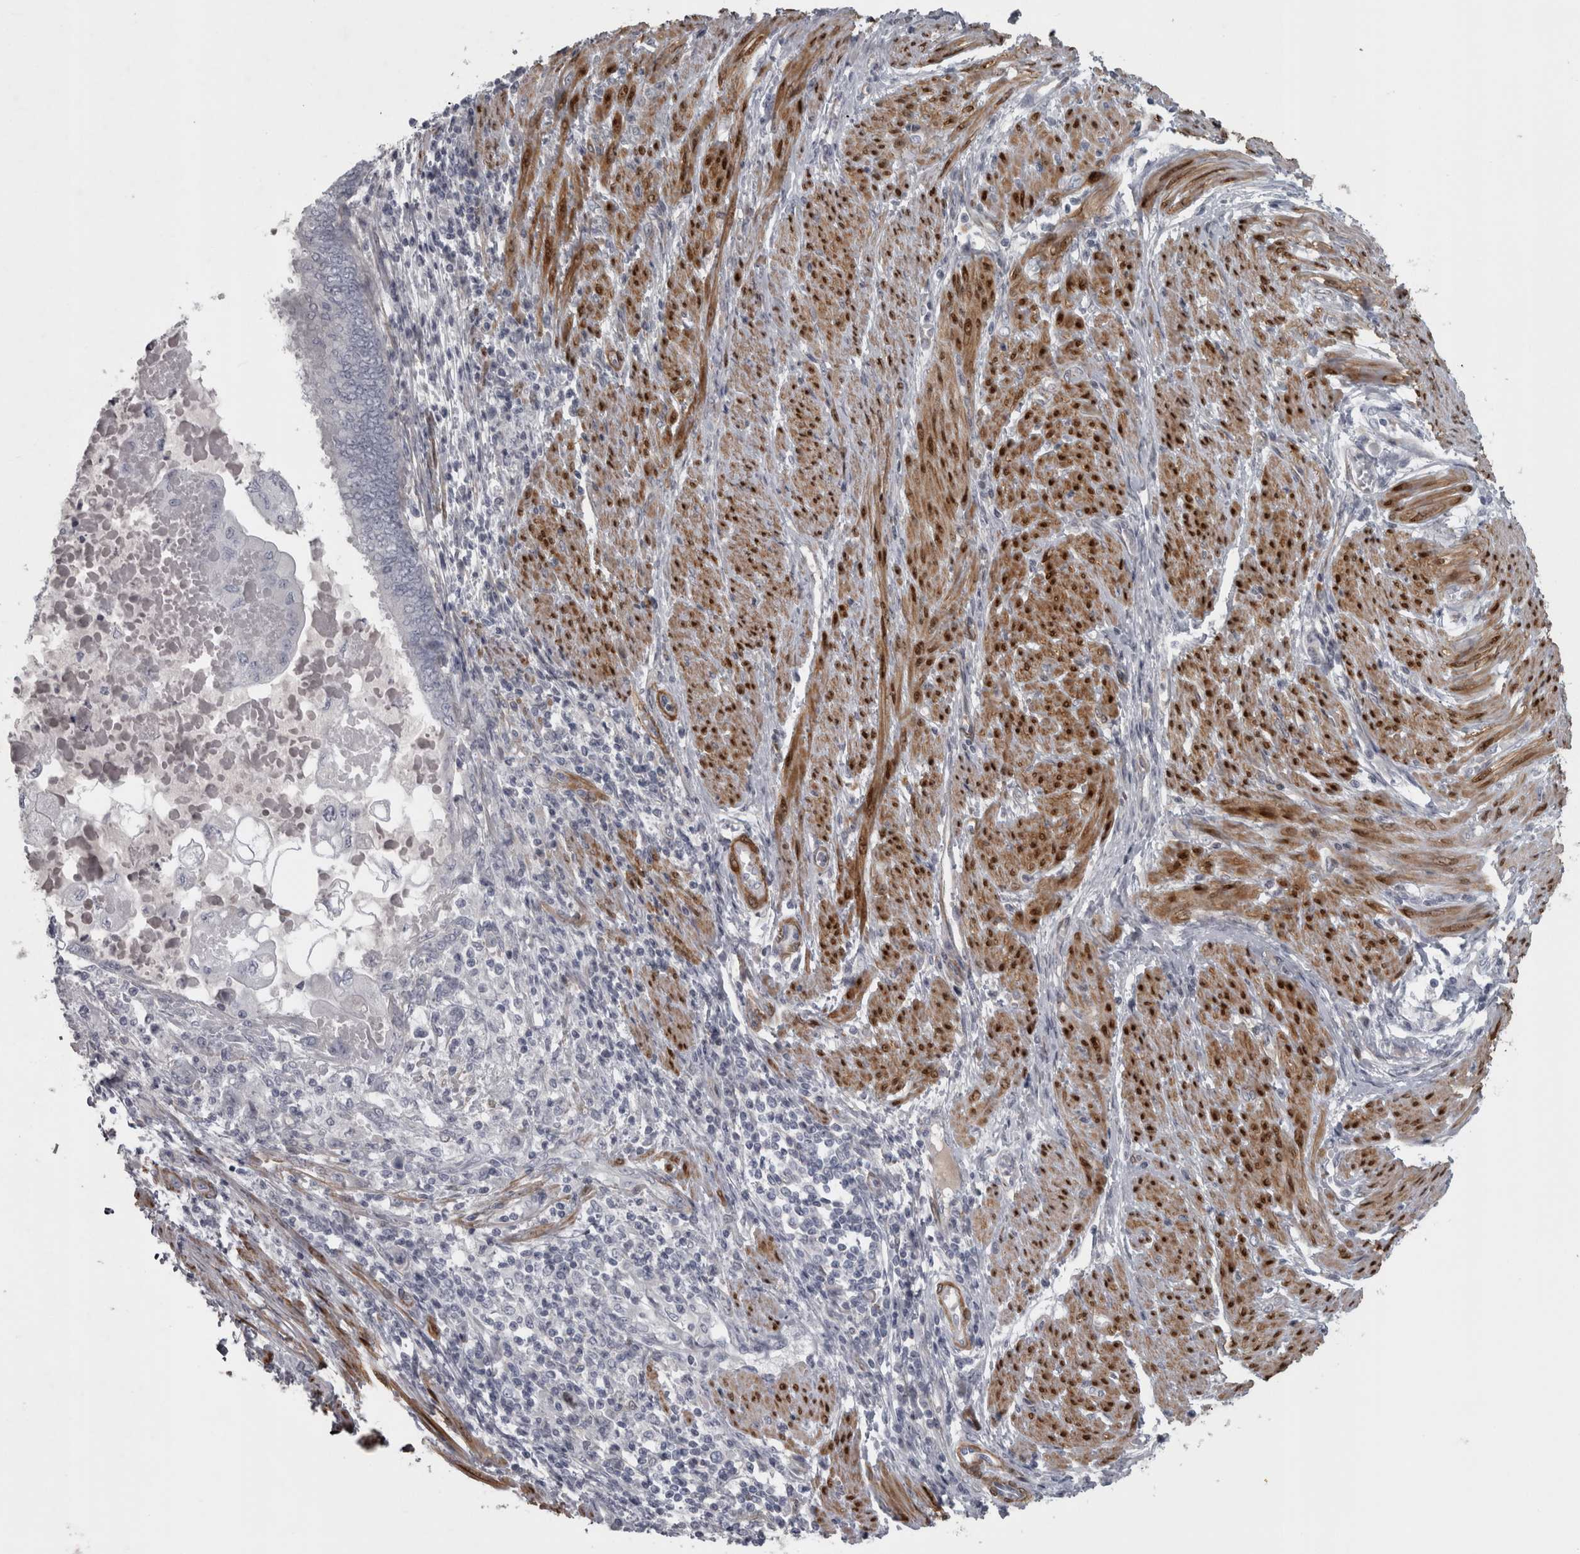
{"staining": {"intensity": "negative", "quantity": "none", "location": "none"}, "tissue": "endometrial cancer", "cell_type": "Tumor cells", "image_type": "cancer", "snomed": [{"axis": "morphology", "description": "Adenocarcinoma, NOS"}, {"axis": "topography", "description": "Uterus"}, {"axis": "topography", "description": "Endometrium"}], "caption": "Endometrial adenocarcinoma was stained to show a protein in brown. There is no significant expression in tumor cells.", "gene": "PPP1R12B", "patient": {"sex": "female", "age": 70}}